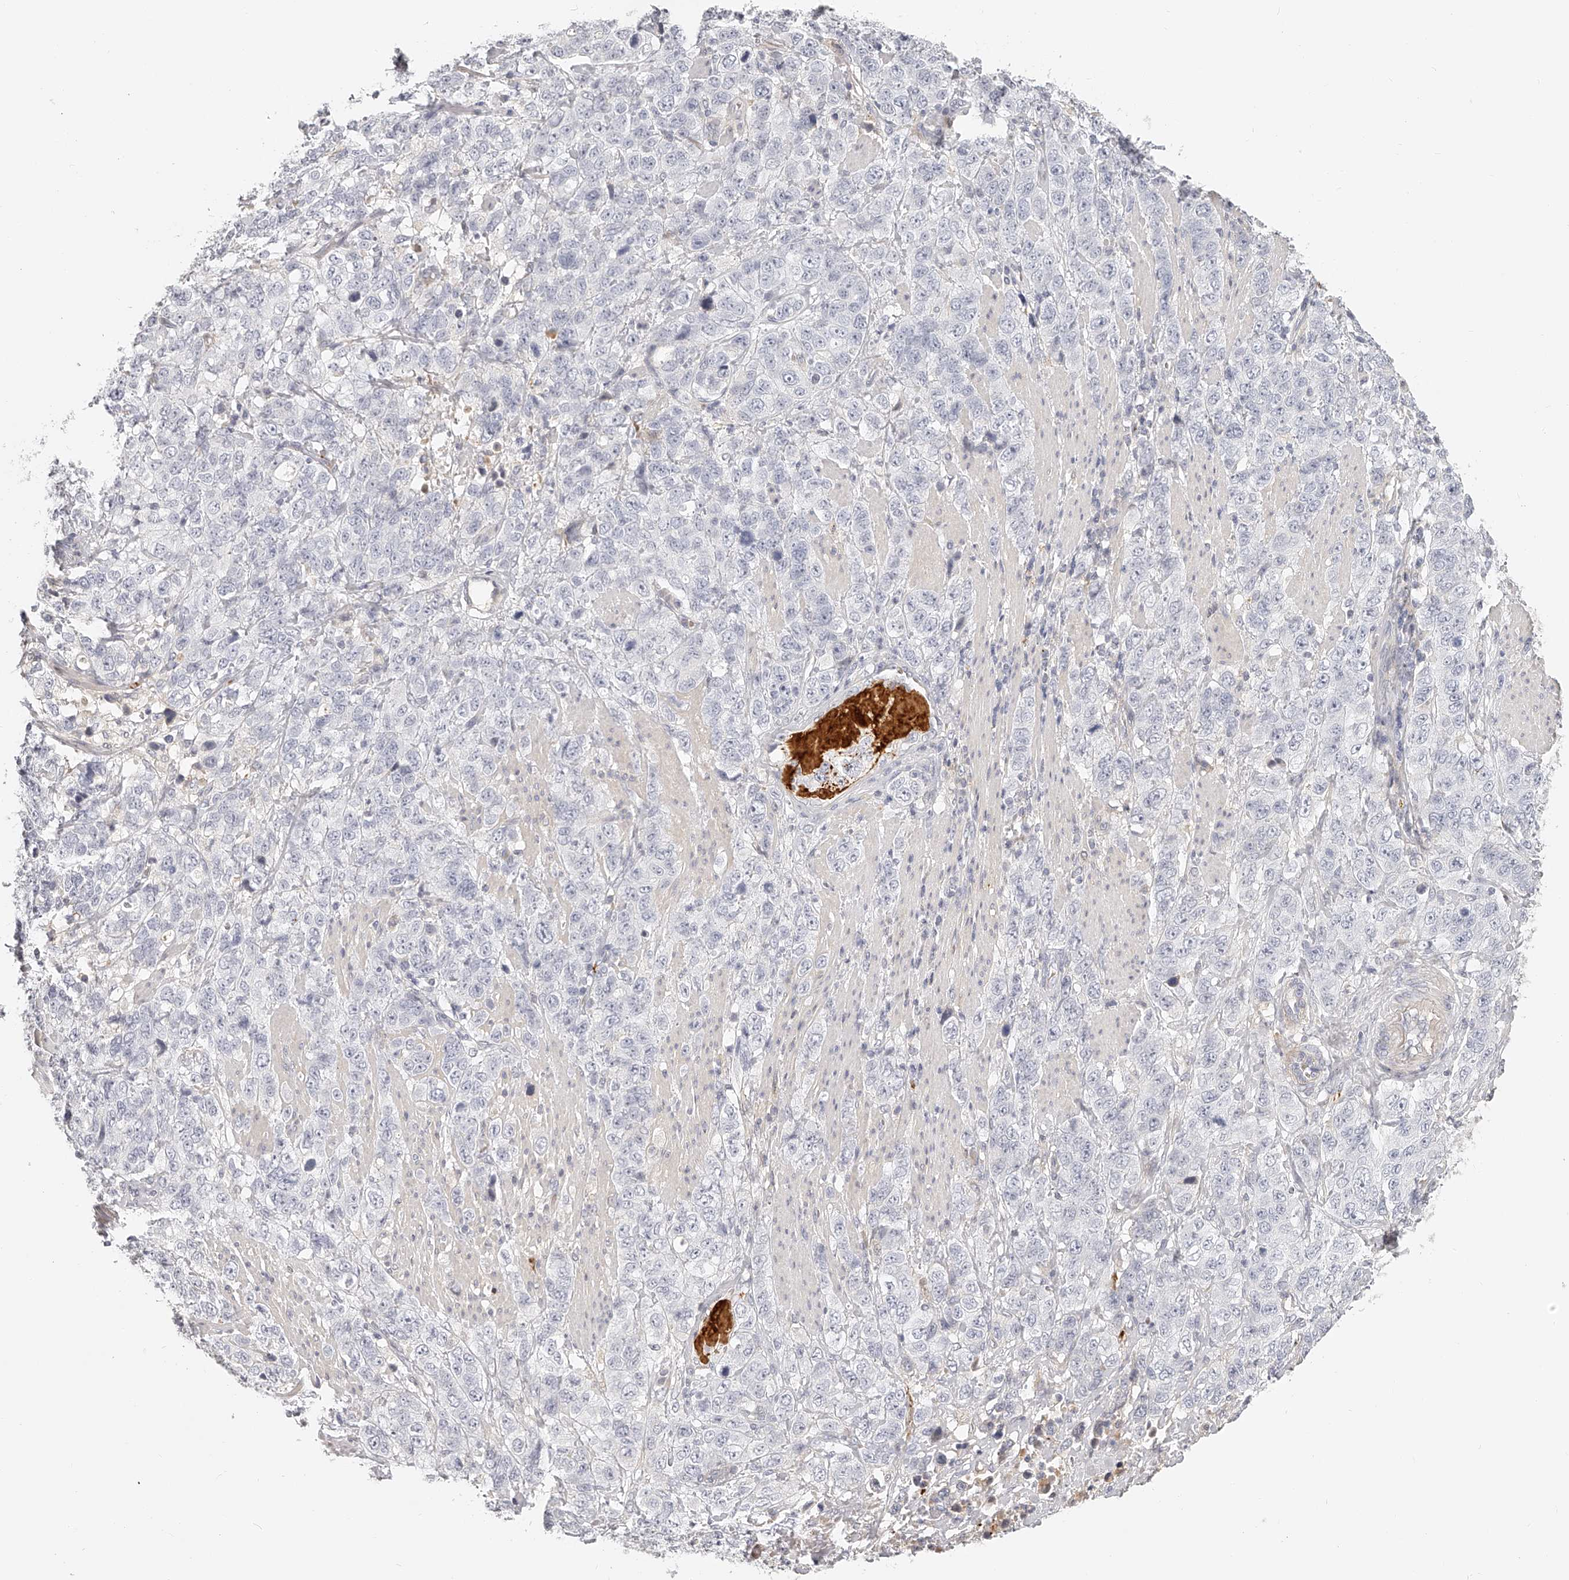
{"staining": {"intensity": "negative", "quantity": "none", "location": "none"}, "tissue": "stomach cancer", "cell_type": "Tumor cells", "image_type": "cancer", "snomed": [{"axis": "morphology", "description": "Adenocarcinoma, NOS"}, {"axis": "topography", "description": "Stomach"}], "caption": "Immunohistochemistry of stomach cancer (adenocarcinoma) displays no staining in tumor cells.", "gene": "ITGB3", "patient": {"sex": "male", "age": 48}}